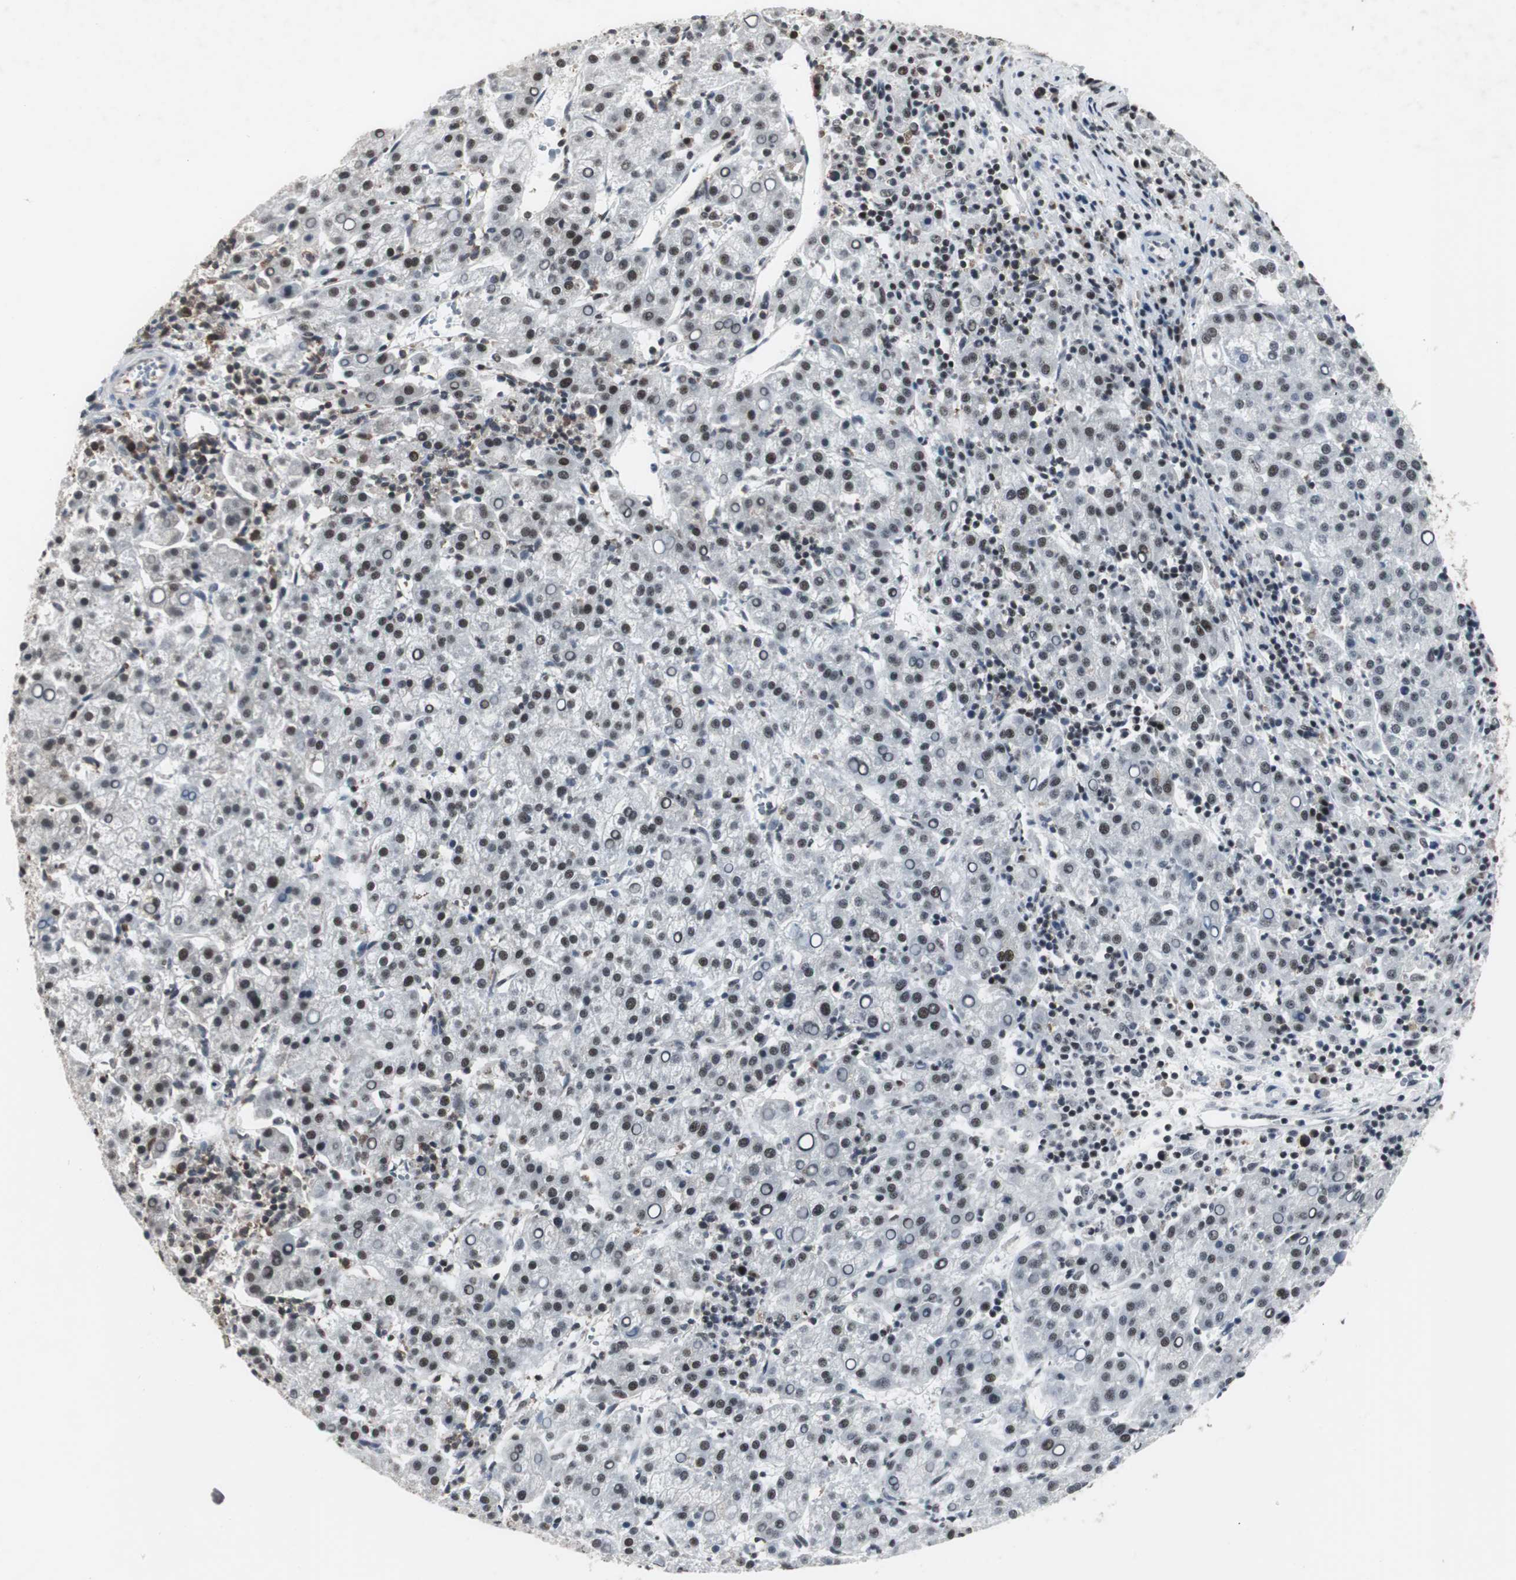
{"staining": {"intensity": "weak", "quantity": "25%-75%", "location": "nuclear"}, "tissue": "liver cancer", "cell_type": "Tumor cells", "image_type": "cancer", "snomed": [{"axis": "morphology", "description": "Carcinoma, Hepatocellular, NOS"}, {"axis": "topography", "description": "Liver"}], "caption": "Immunohistochemistry (IHC) photomicrograph of neoplastic tissue: hepatocellular carcinoma (liver) stained using IHC reveals low levels of weak protein expression localized specifically in the nuclear of tumor cells, appearing as a nuclear brown color.", "gene": "RAD9A", "patient": {"sex": "female", "age": 58}}